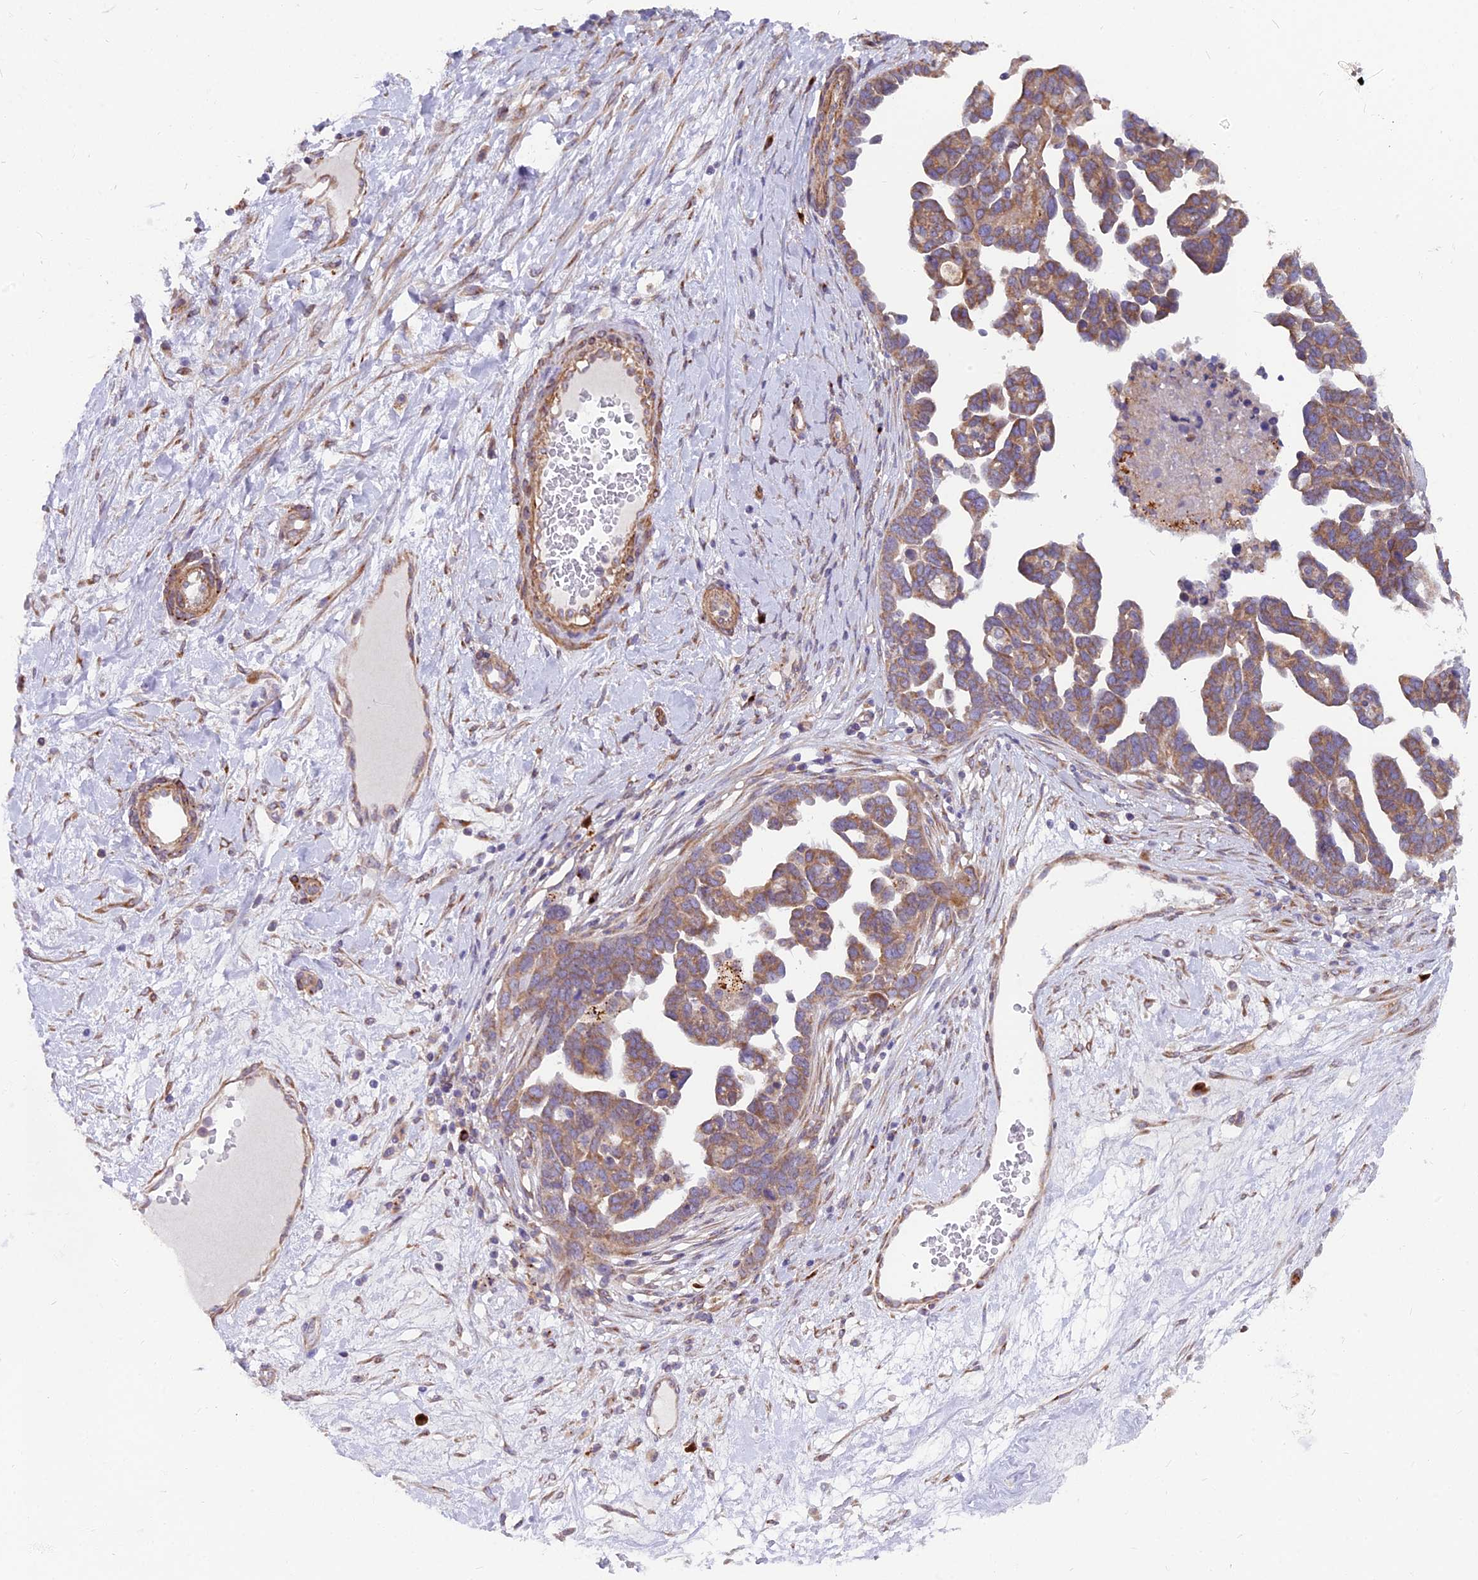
{"staining": {"intensity": "moderate", "quantity": ">75%", "location": "cytoplasmic/membranous"}, "tissue": "ovarian cancer", "cell_type": "Tumor cells", "image_type": "cancer", "snomed": [{"axis": "morphology", "description": "Cystadenocarcinoma, serous, NOS"}, {"axis": "topography", "description": "Ovary"}], "caption": "Immunohistochemistry (IHC) (DAB) staining of human ovarian cancer exhibits moderate cytoplasmic/membranous protein staining in about >75% of tumor cells.", "gene": "TBC1D20", "patient": {"sex": "female", "age": 54}}